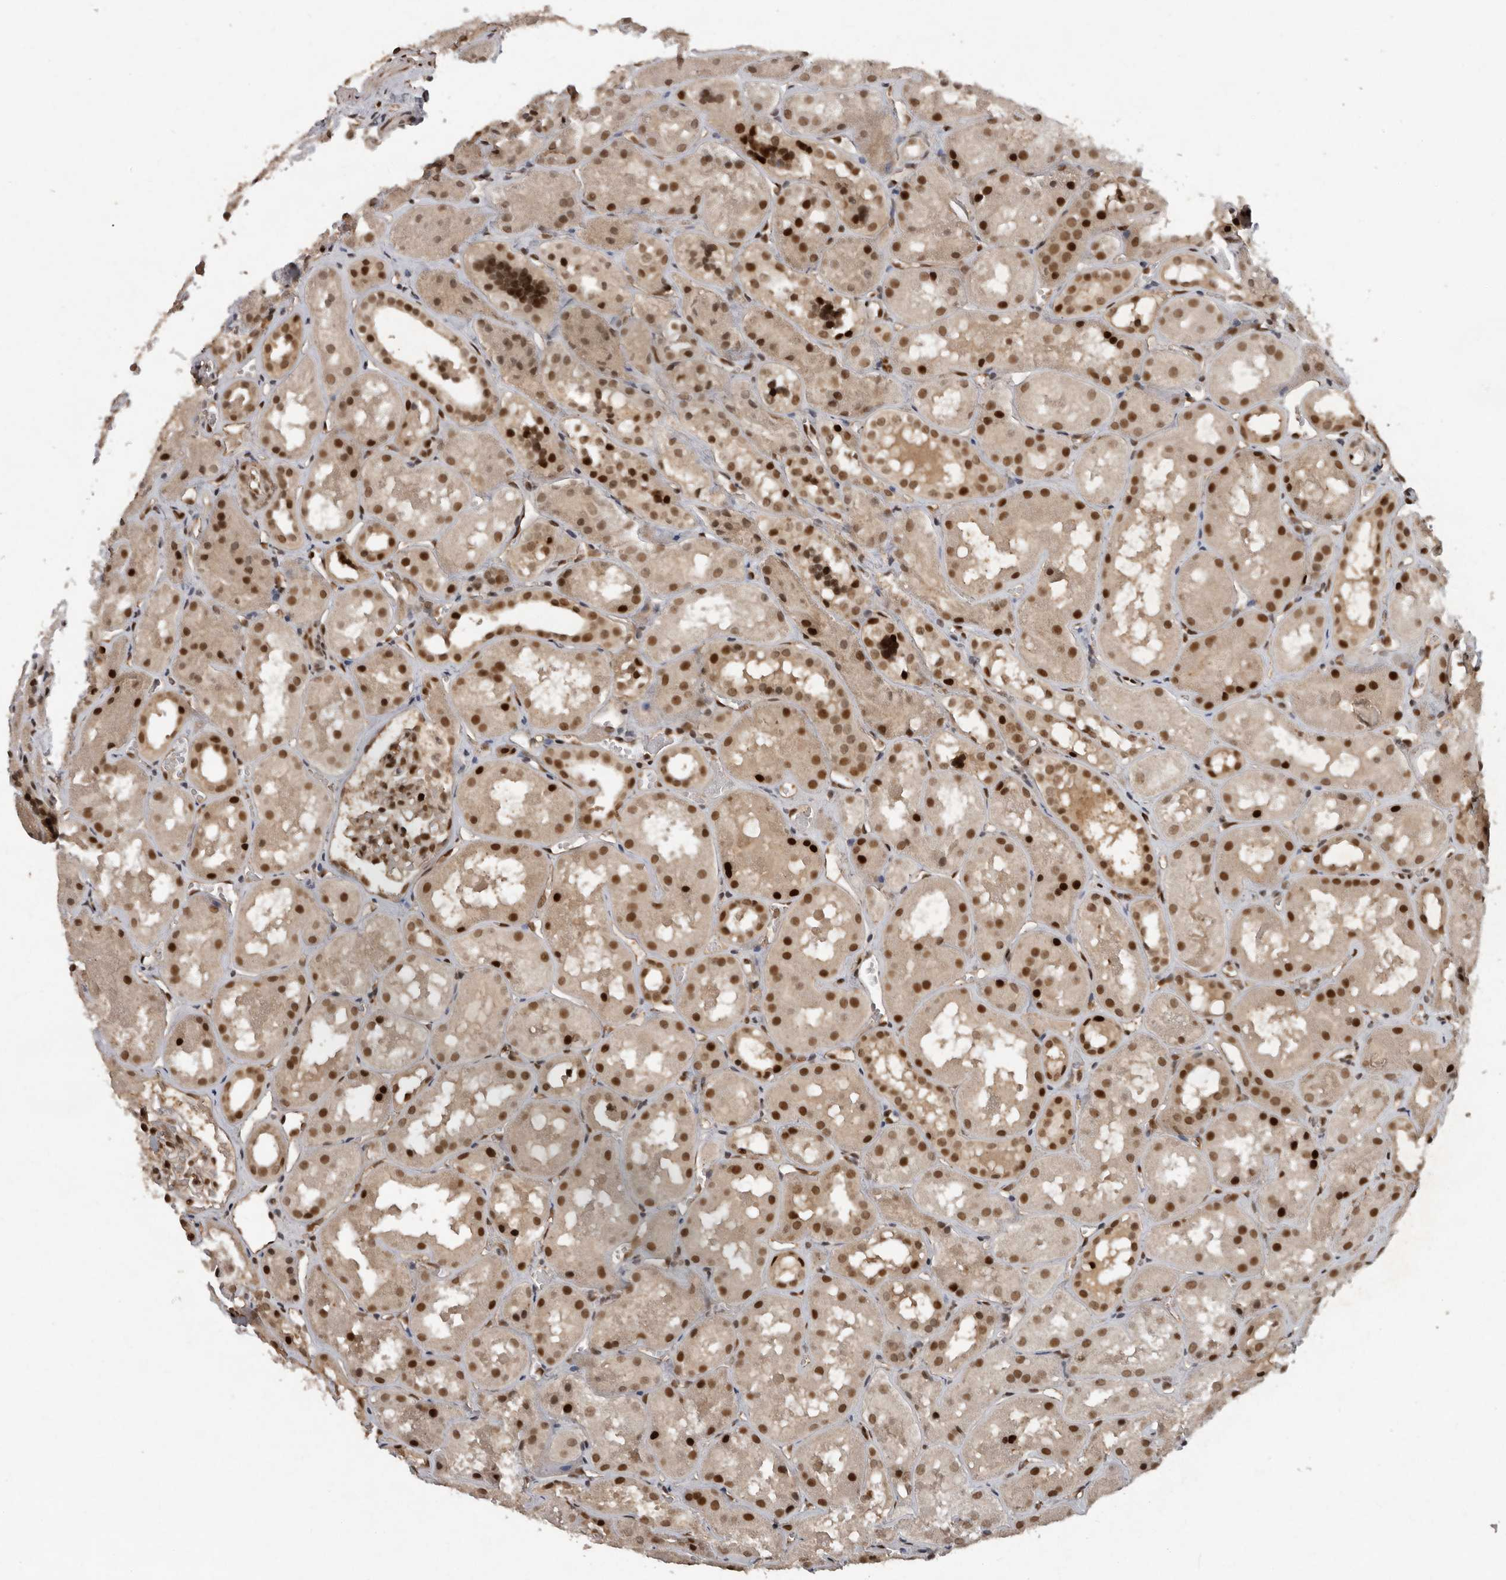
{"staining": {"intensity": "moderate", "quantity": "25%-75%", "location": "nuclear"}, "tissue": "kidney", "cell_type": "Cells in glomeruli", "image_type": "normal", "snomed": [{"axis": "morphology", "description": "Normal tissue, NOS"}, {"axis": "topography", "description": "Kidney"}], "caption": "A micrograph of human kidney stained for a protein demonstrates moderate nuclear brown staining in cells in glomeruli.", "gene": "CDC27", "patient": {"sex": "male", "age": 16}}